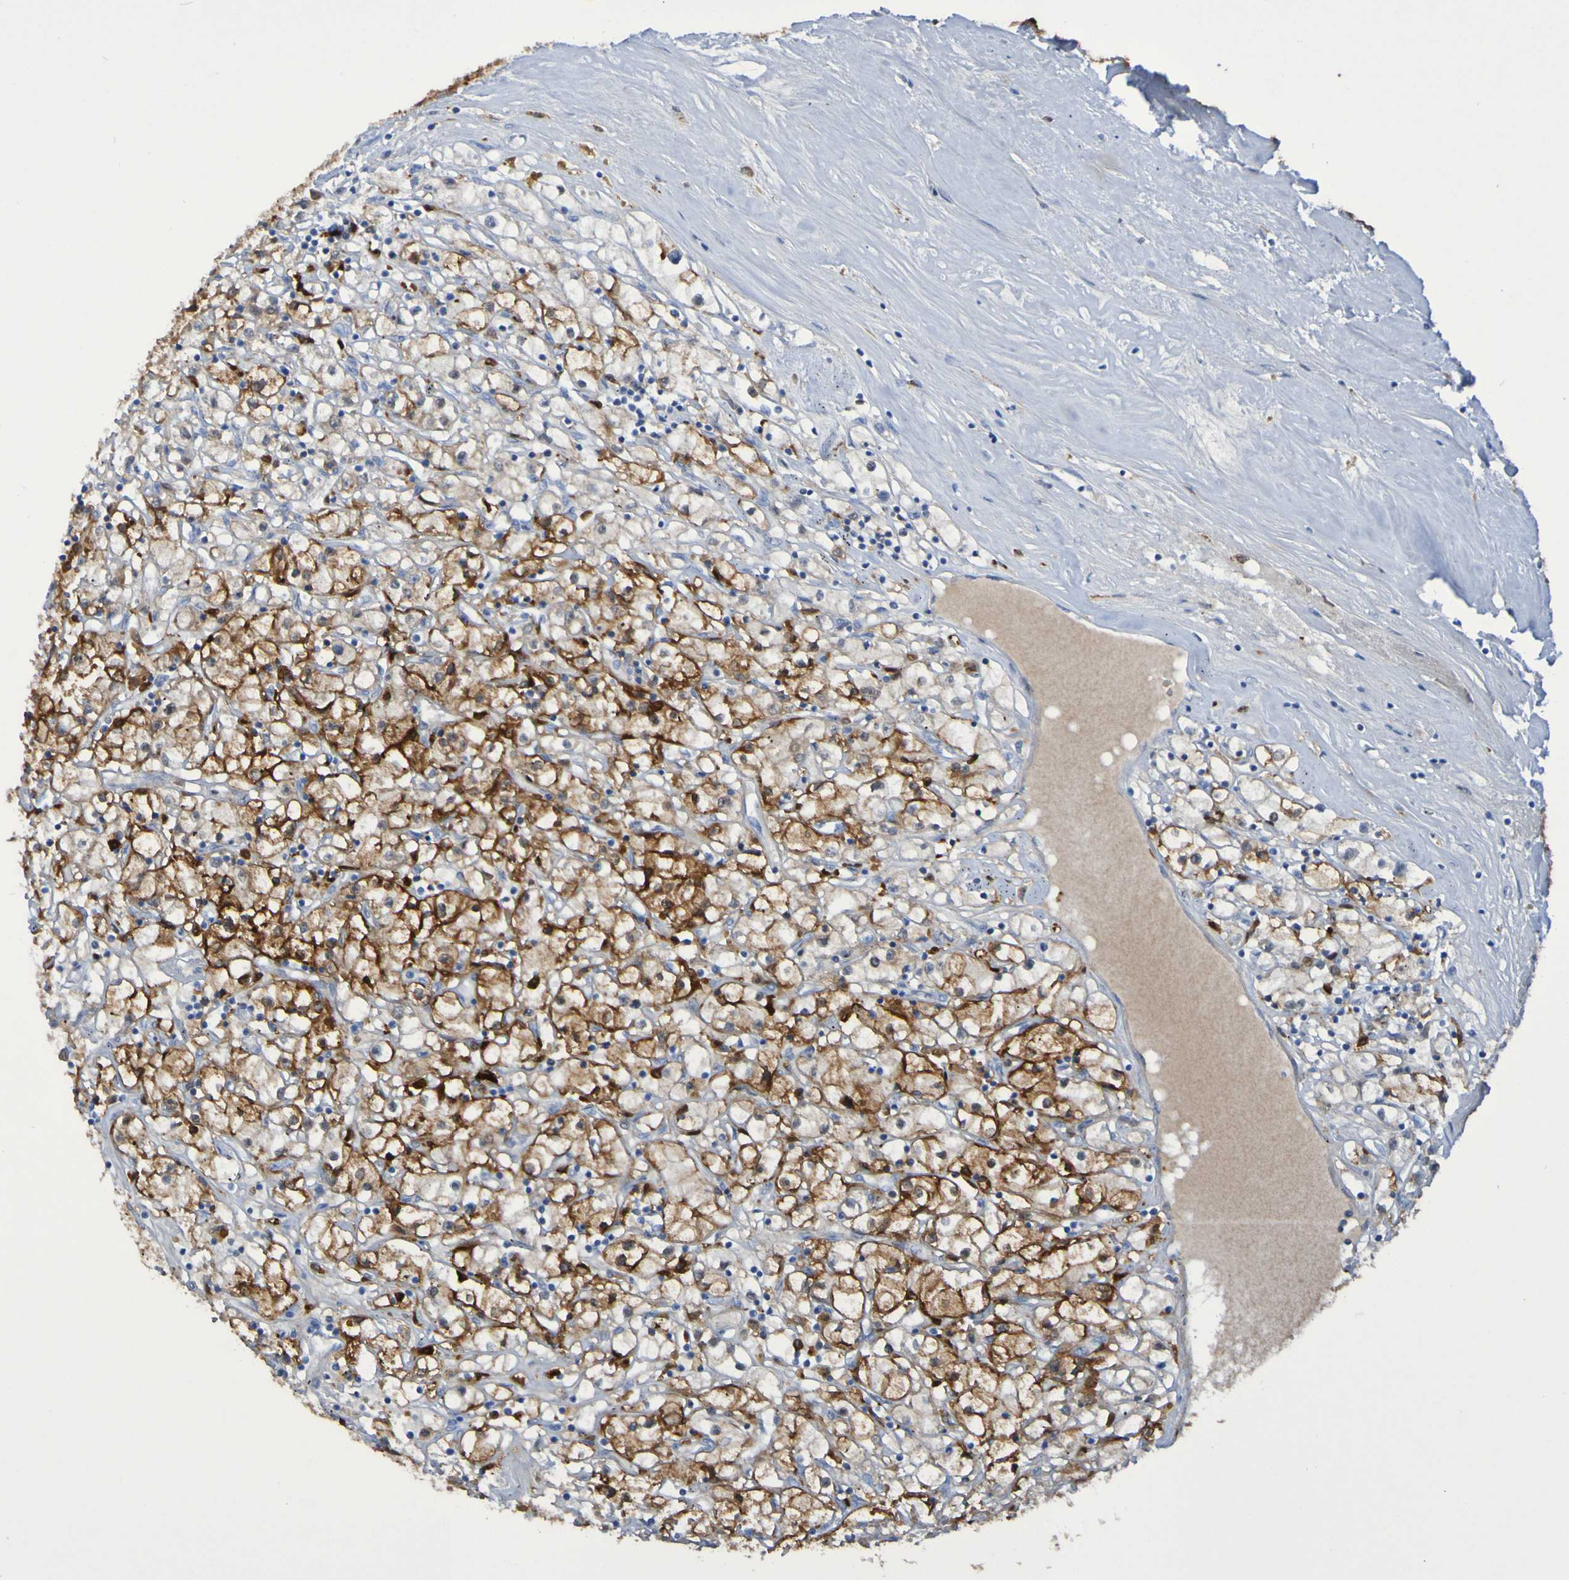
{"staining": {"intensity": "moderate", "quantity": ">75%", "location": "cytoplasmic/membranous"}, "tissue": "renal cancer", "cell_type": "Tumor cells", "image_type": "cancer", "snomed": [{"axis": "morphology", "description": "Adenocarcinoma, NOS"}, {"axis": "topography", "description": "Kidney"}], "caption": "Renal cancer (adenocarcinoma) stained with DAB immunohistochemistry (IHC) reveals medium levels of moderate cytoplasmic/membranous expression in about >75% of tumor cells.", "gene": "MPPE1", "patient": {"sex": "male", "age": 56}}